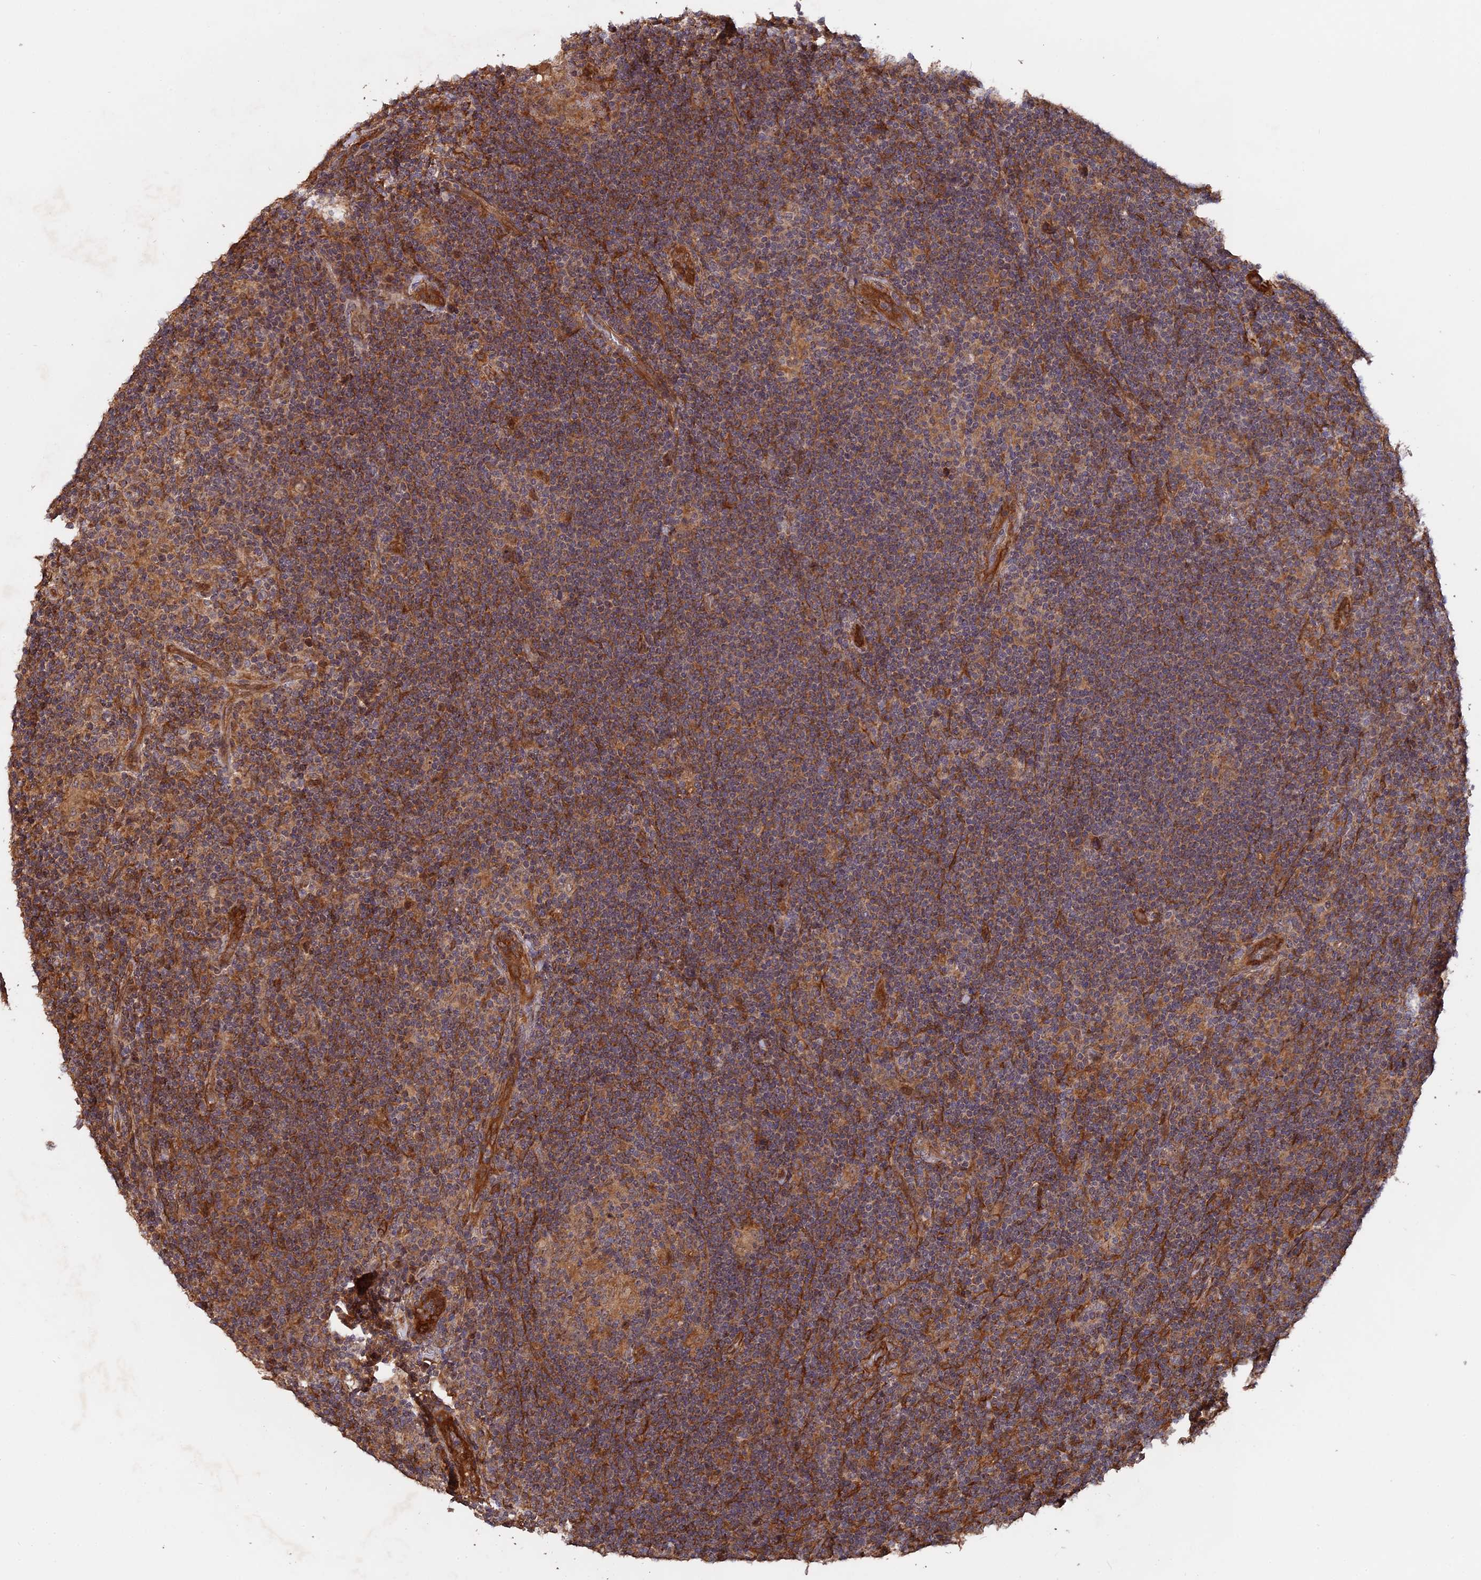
{"staining": {"intensity": "moderate", "quantity": ">75%", "location": "cytoplasmic/membranous"}, "tissue": "lymphoma", "cell_type": "Tumor cells", "image_type": "cancer", "snomed": [{"axis": "morphology", "description": "Hodgkin's disease, NOS"}, {"axis": "topography", "description": "Lymph node"}], "caption": "IHC (DAB (3,3'-diaminobenzidine)) staining of human Hodgkin's disease demonstrates moderate cytoplasmic/membranous protein staining in approximately >75% of tumor cells.", "gene": "SAC3D1", "patient": {"sex": "female", "age": 57}}